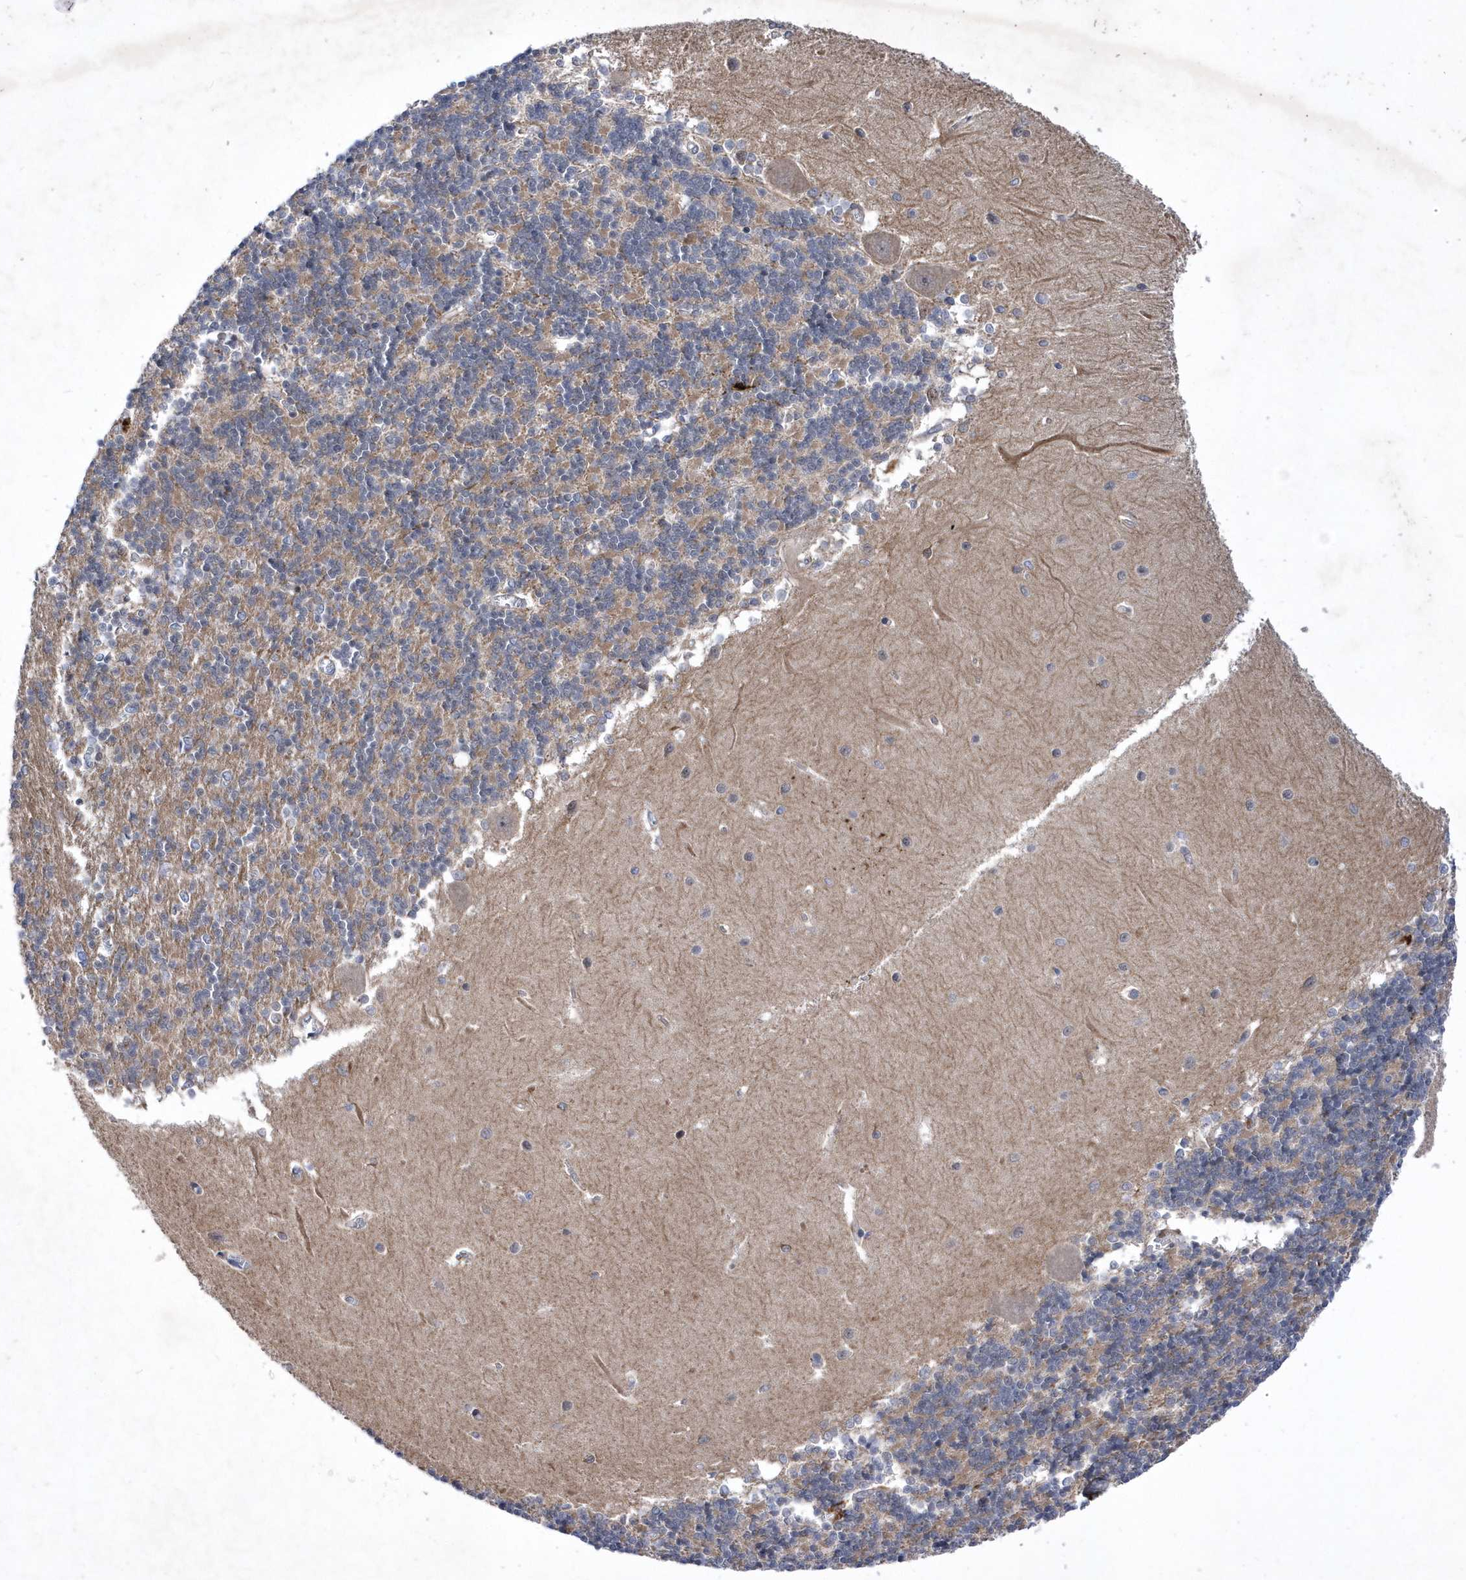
{"staining": {"intensity": "moderate", "quantity": "<25%", "location": "cytoplasmic/membranous"}, "tissue": "cerebellum", "cell_type": "Cells in granular layer", "image_type": "normal", "snomed": [{"axis": "morphology", "description": "Normal tissue, NOS"}, {"axis": "topography", "description": "Cerebellum"}], "caption": "The micrograph demonstrates immunohistochemical staining of unremarkable cerebellum. There is moderate cytoplasmic/membranous staining is present in approximately <25% of cells in granular layer.", "gene": "LONRF2", "patient": {"sex": "male", "age": 37}}